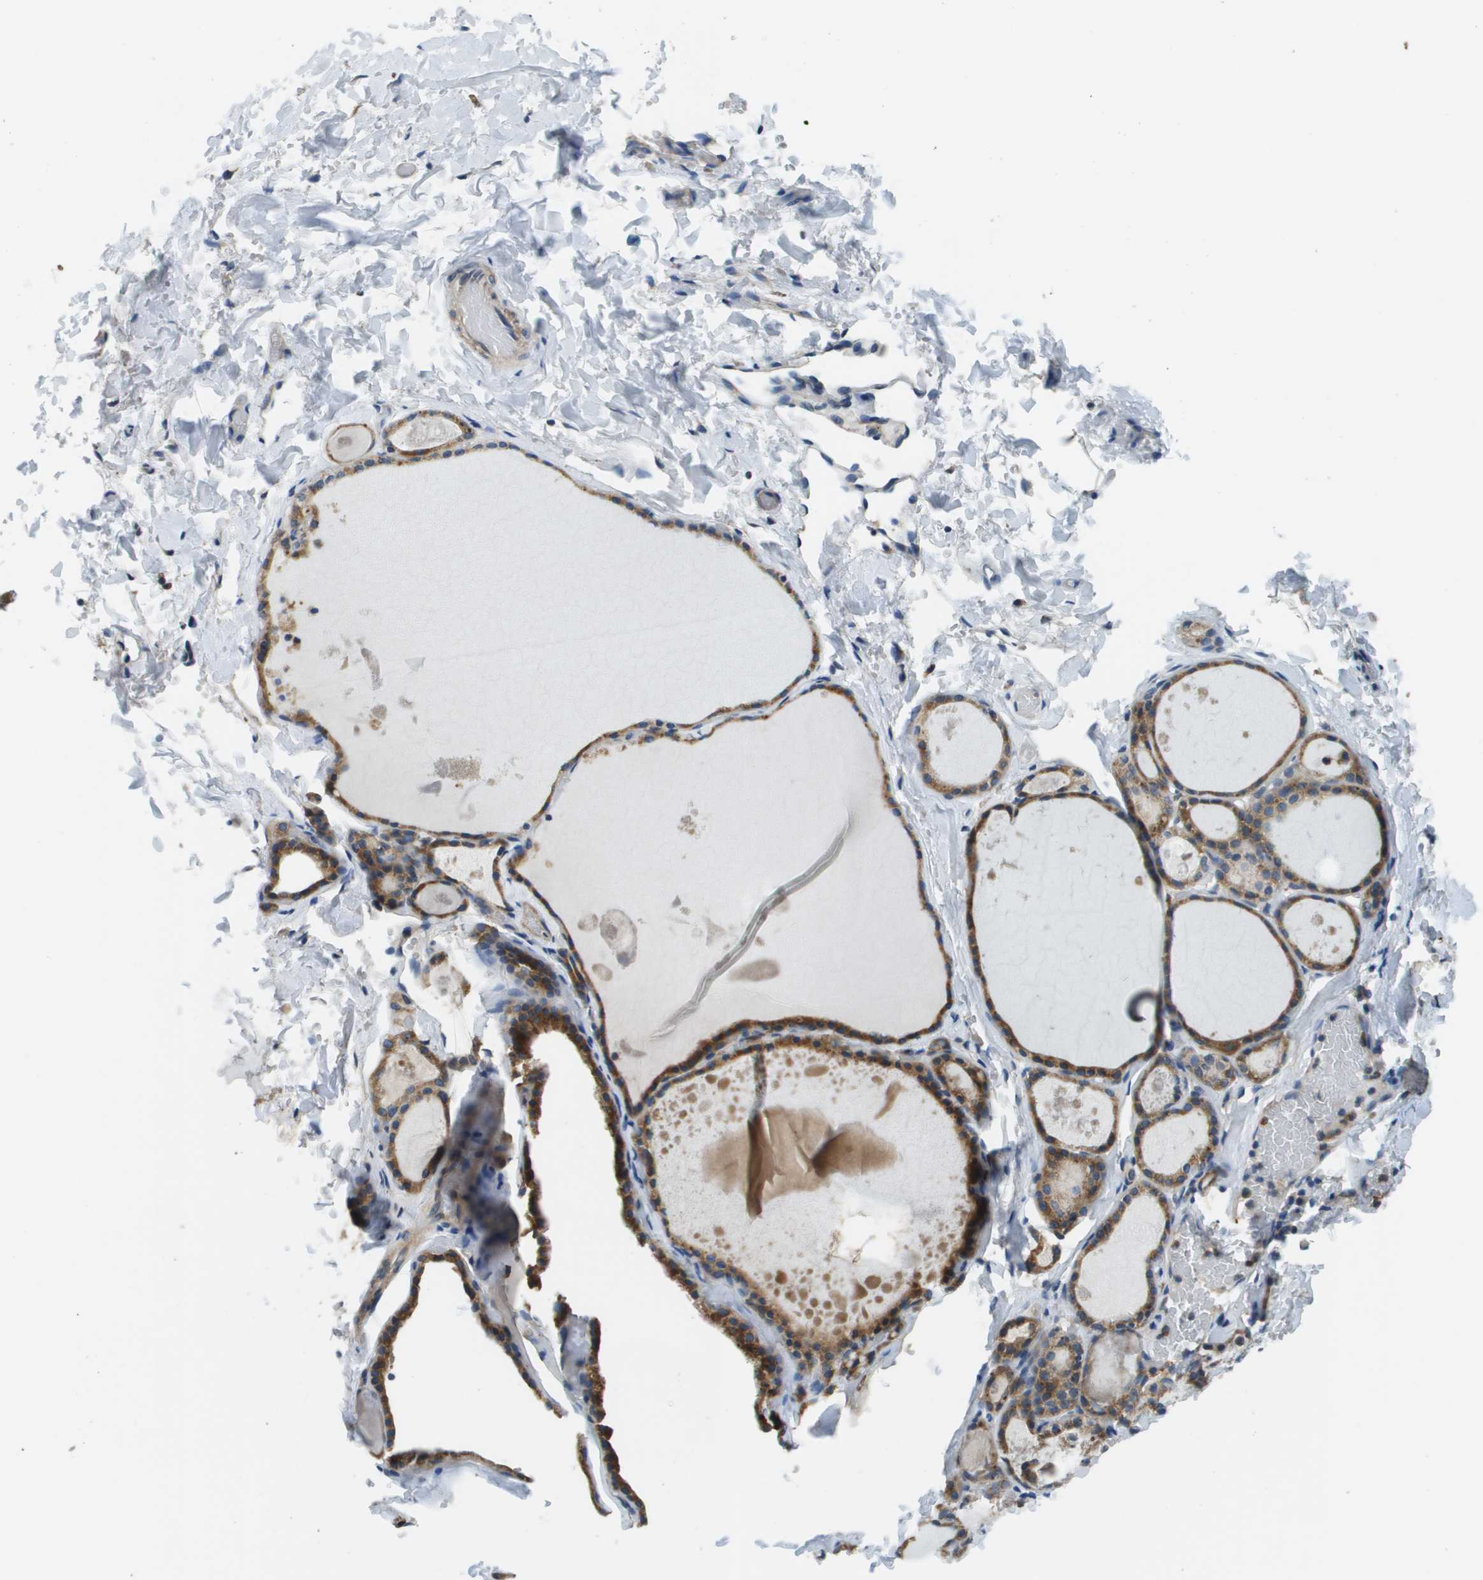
{"staining": {"intensity": "moderate", "quantity": ">75%", "location": "cytoplasmic/membranous"}, "tissue": "thyroid gland", "cell_type": "Glandular cells", "image_type": "normal", "snomed": [{"axis": "morphology", "description": "Normal tissue, NOS"}, {"axis": "topography", "description": "Thyroid gland"}], "caption": "A histopathology image showing moderate cytoplasmic/membranous staining in approximately >75% of glandular cells in benign thyroid gland, as visualized by brown immunohistochemical staining.", "gene": "CNPY3", "patient": {"sex": "male", "age": 56}}